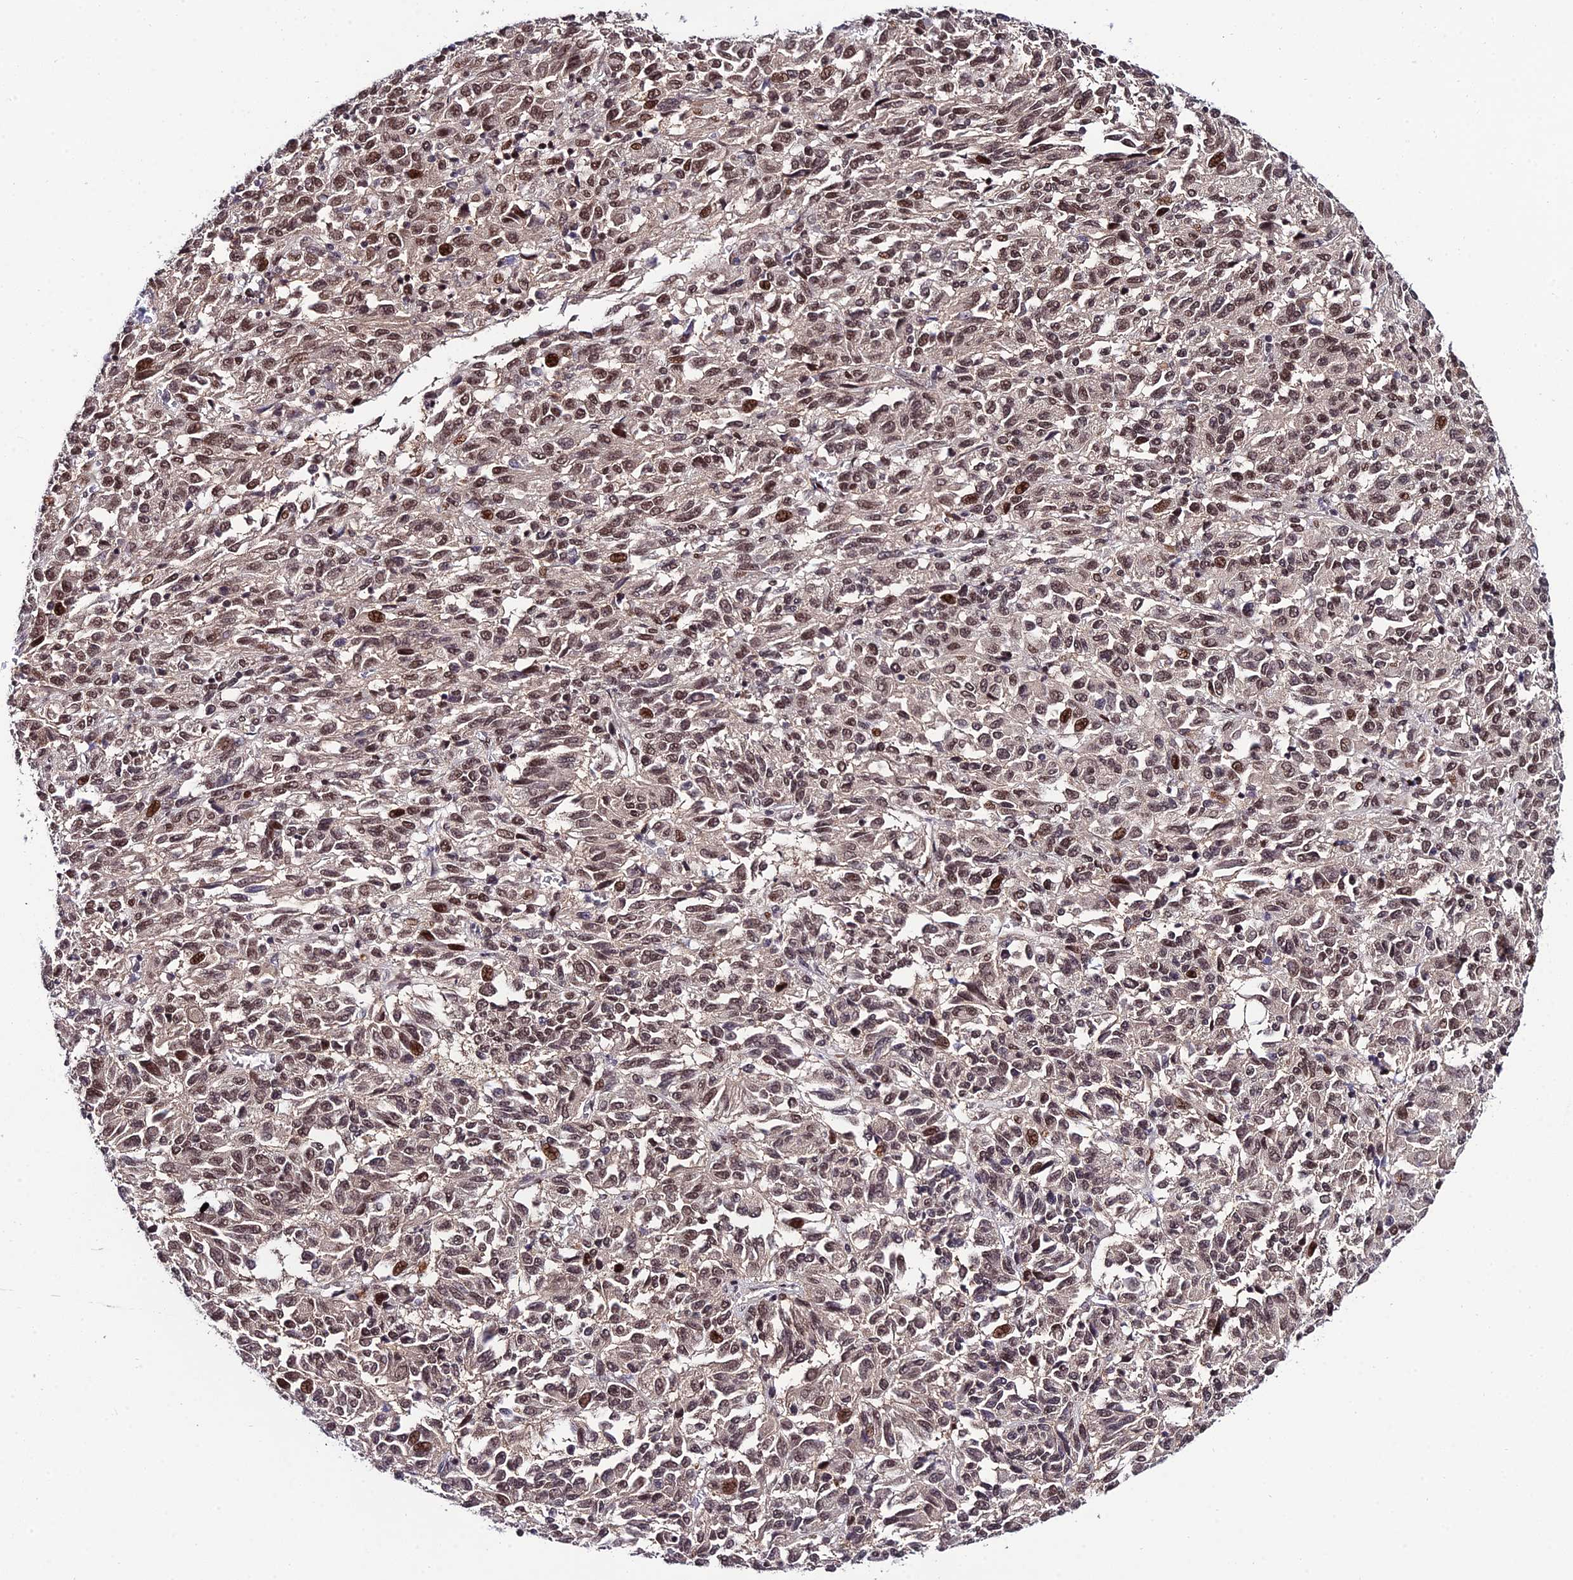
{"staining": {"intensity": "moderate", "quantity": ">75%", "location": "nuclear"}, "tissue": "melanoma", "cell_type": "Tumor cells", "image_type": "cancer", "snomed": [{"axis": "morphology", "description": "Malignant melanoma, Metastatic site"}, {"axis": "topography", "description": "Lung"}], "caption": "Immunohistochemical staining of melanoma exhibits medium levels of moderate nuclear protein positivity in approximately >75% of tumor cells.", "gene": "SYT15", "patient": {"sex": "male", "age": 64}}